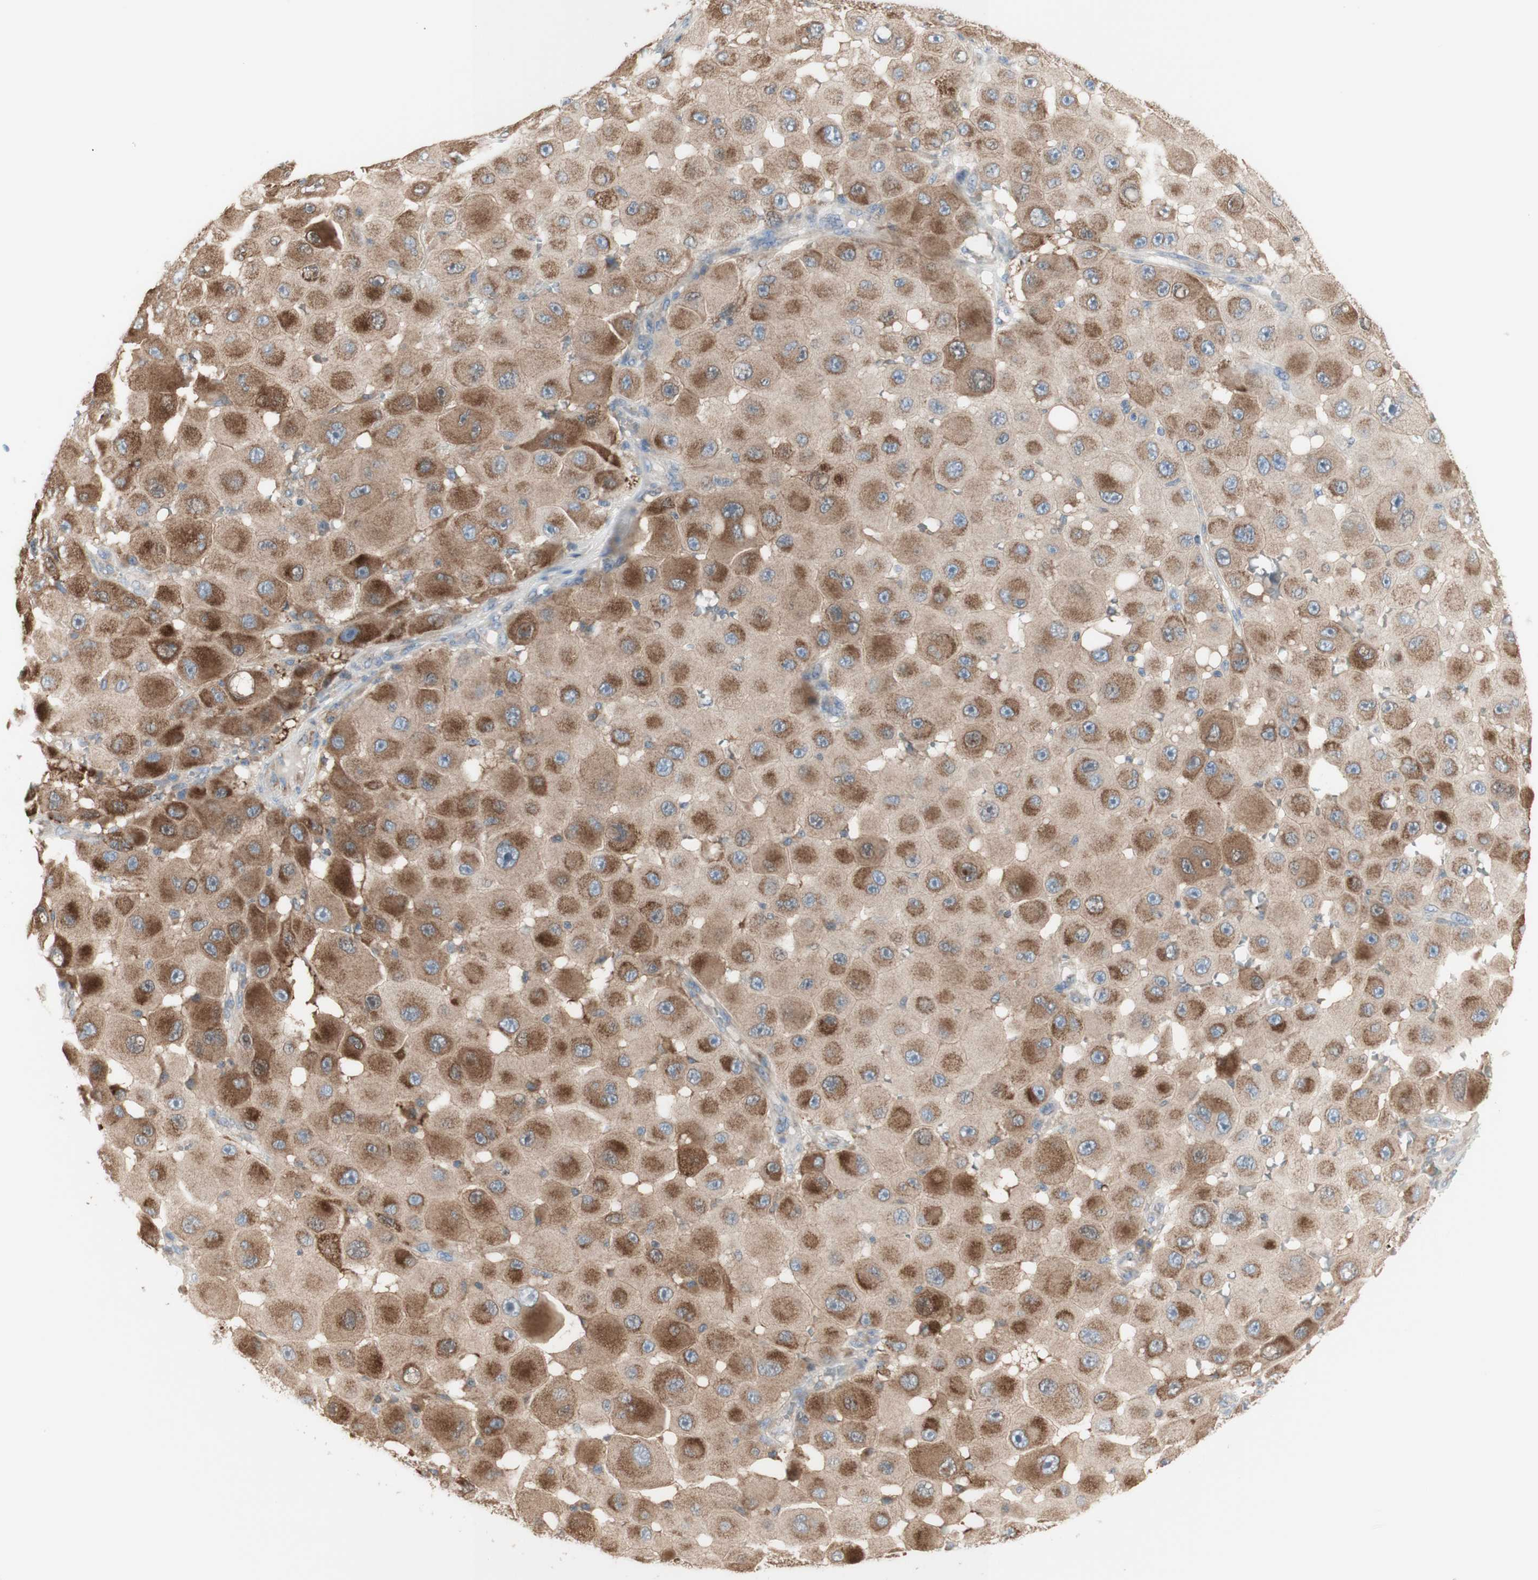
{"staining": {"intensity": "moderate", "quantity": "25%-75%", "location": "cytoplasmic/membranous"}, "tissue": "melanoma", "cell_type": "Tumor cells", "image_type": "cancer", "snomed": [{"axis": "morphology", "description": "Malignant melanoma, NOS"}, {"axis": "topography", "description": "Skin"}], "caption": "Immunohistochemical staining of human melanoma reveals moderate cytoplasmic/membranous protein positivity in about 25%-75% of tumor cells. Ihc stains the protein of interest in brown and the nuclei are stained blue.", "gene": "C3orf52", "patient": {"sex": "female", "age": 81}}